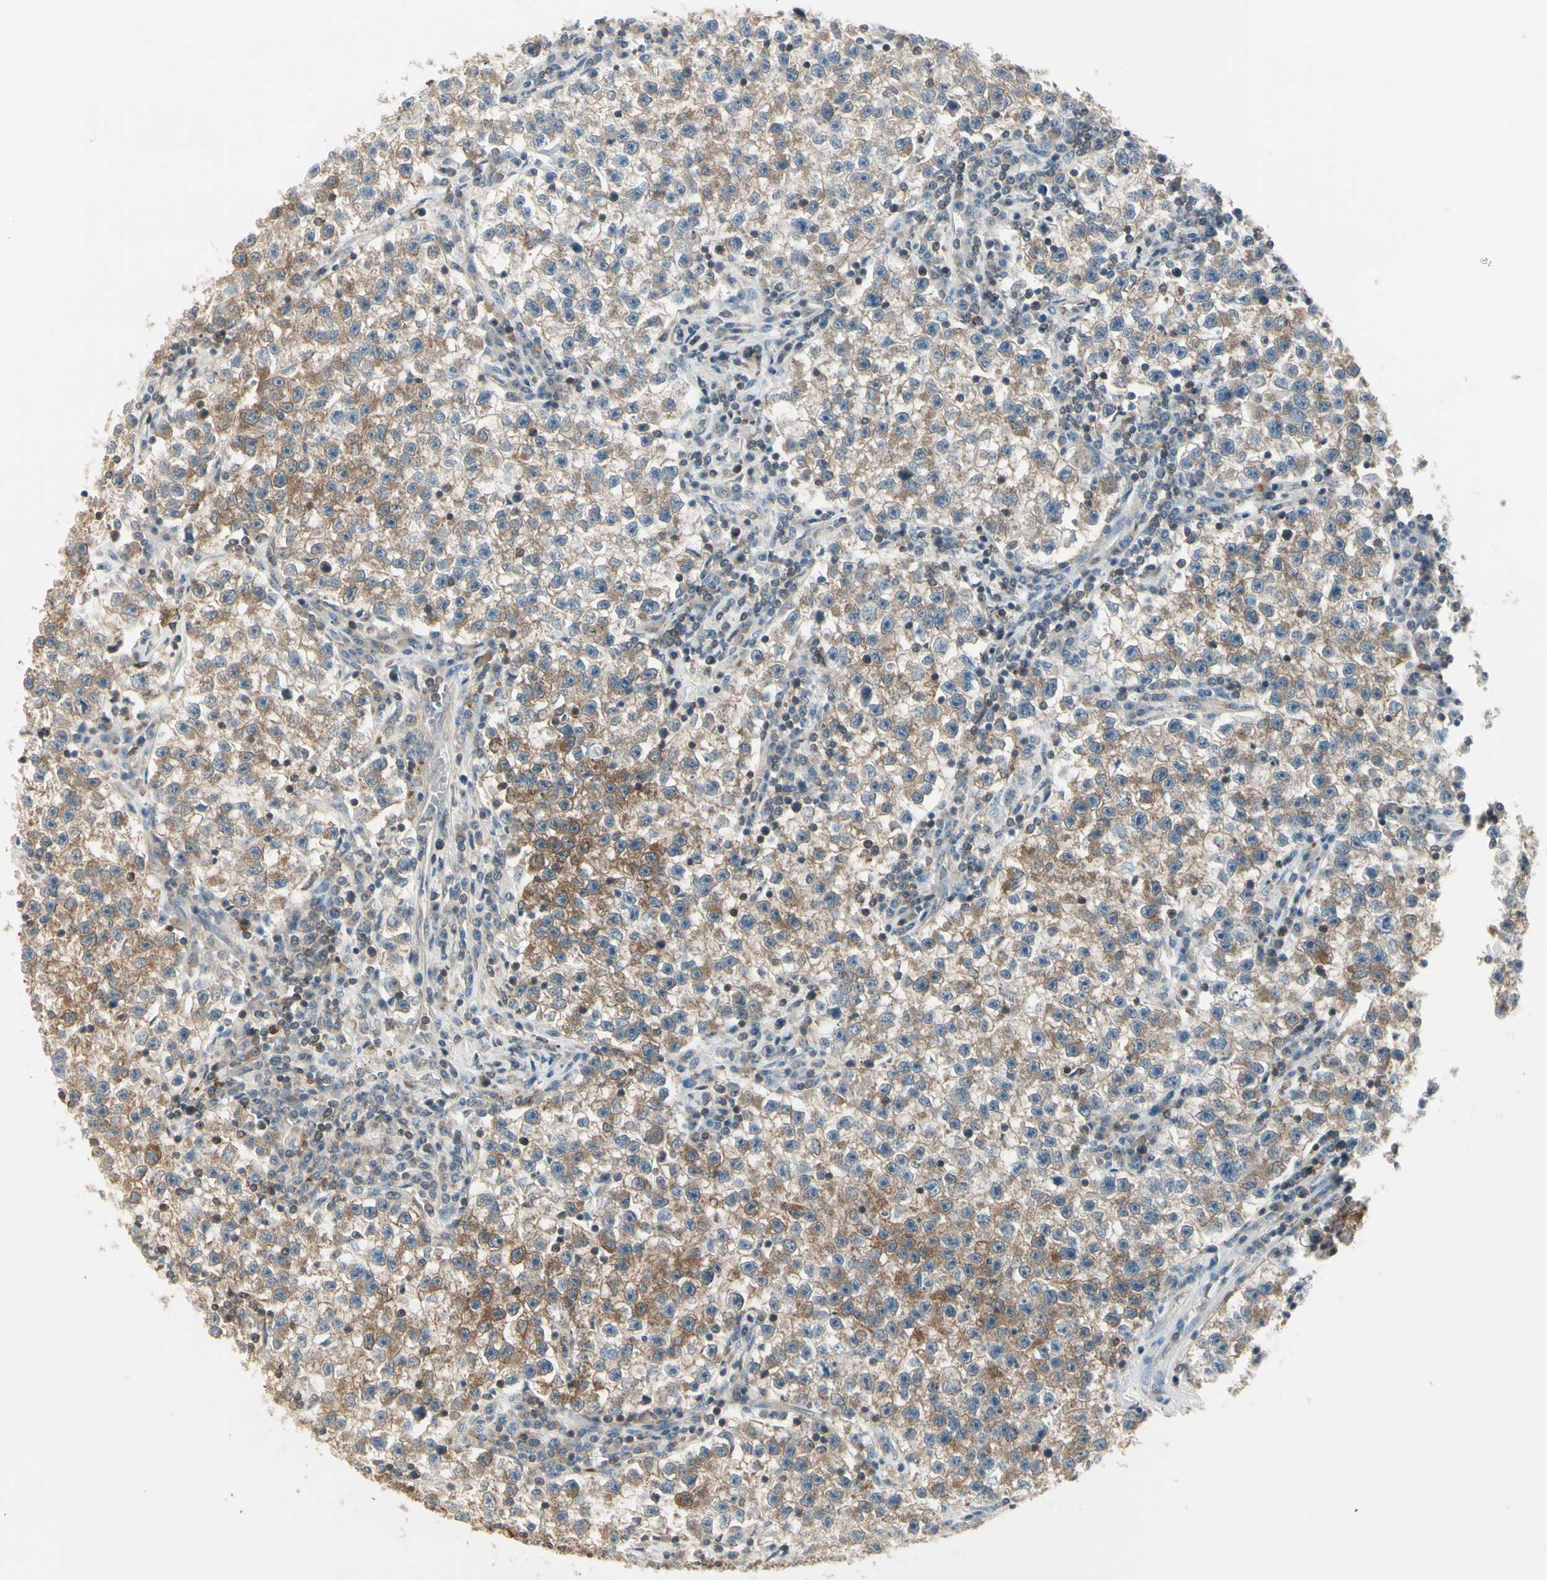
{"staining": {"intensity": "moderate", "quantity": ">75%", "location": "cytoplasmic/membranous"}, "tissue": "testis cancer", "cell_type": "Tumor cells", "image_type": "cancer", "snomed": [{"axis": "morphology", "description": "Seminoma, NOS"}, {"axis": "topography", "description": "Testis"}], "caption": "The image demonstrates staining of seminoma (testis), revealing moderate cytoplasmic/membranous protein positivity (brown color) within tumor cells.", "gene": "OXSR1", "patient": {"sex": "male", "age": 22}}